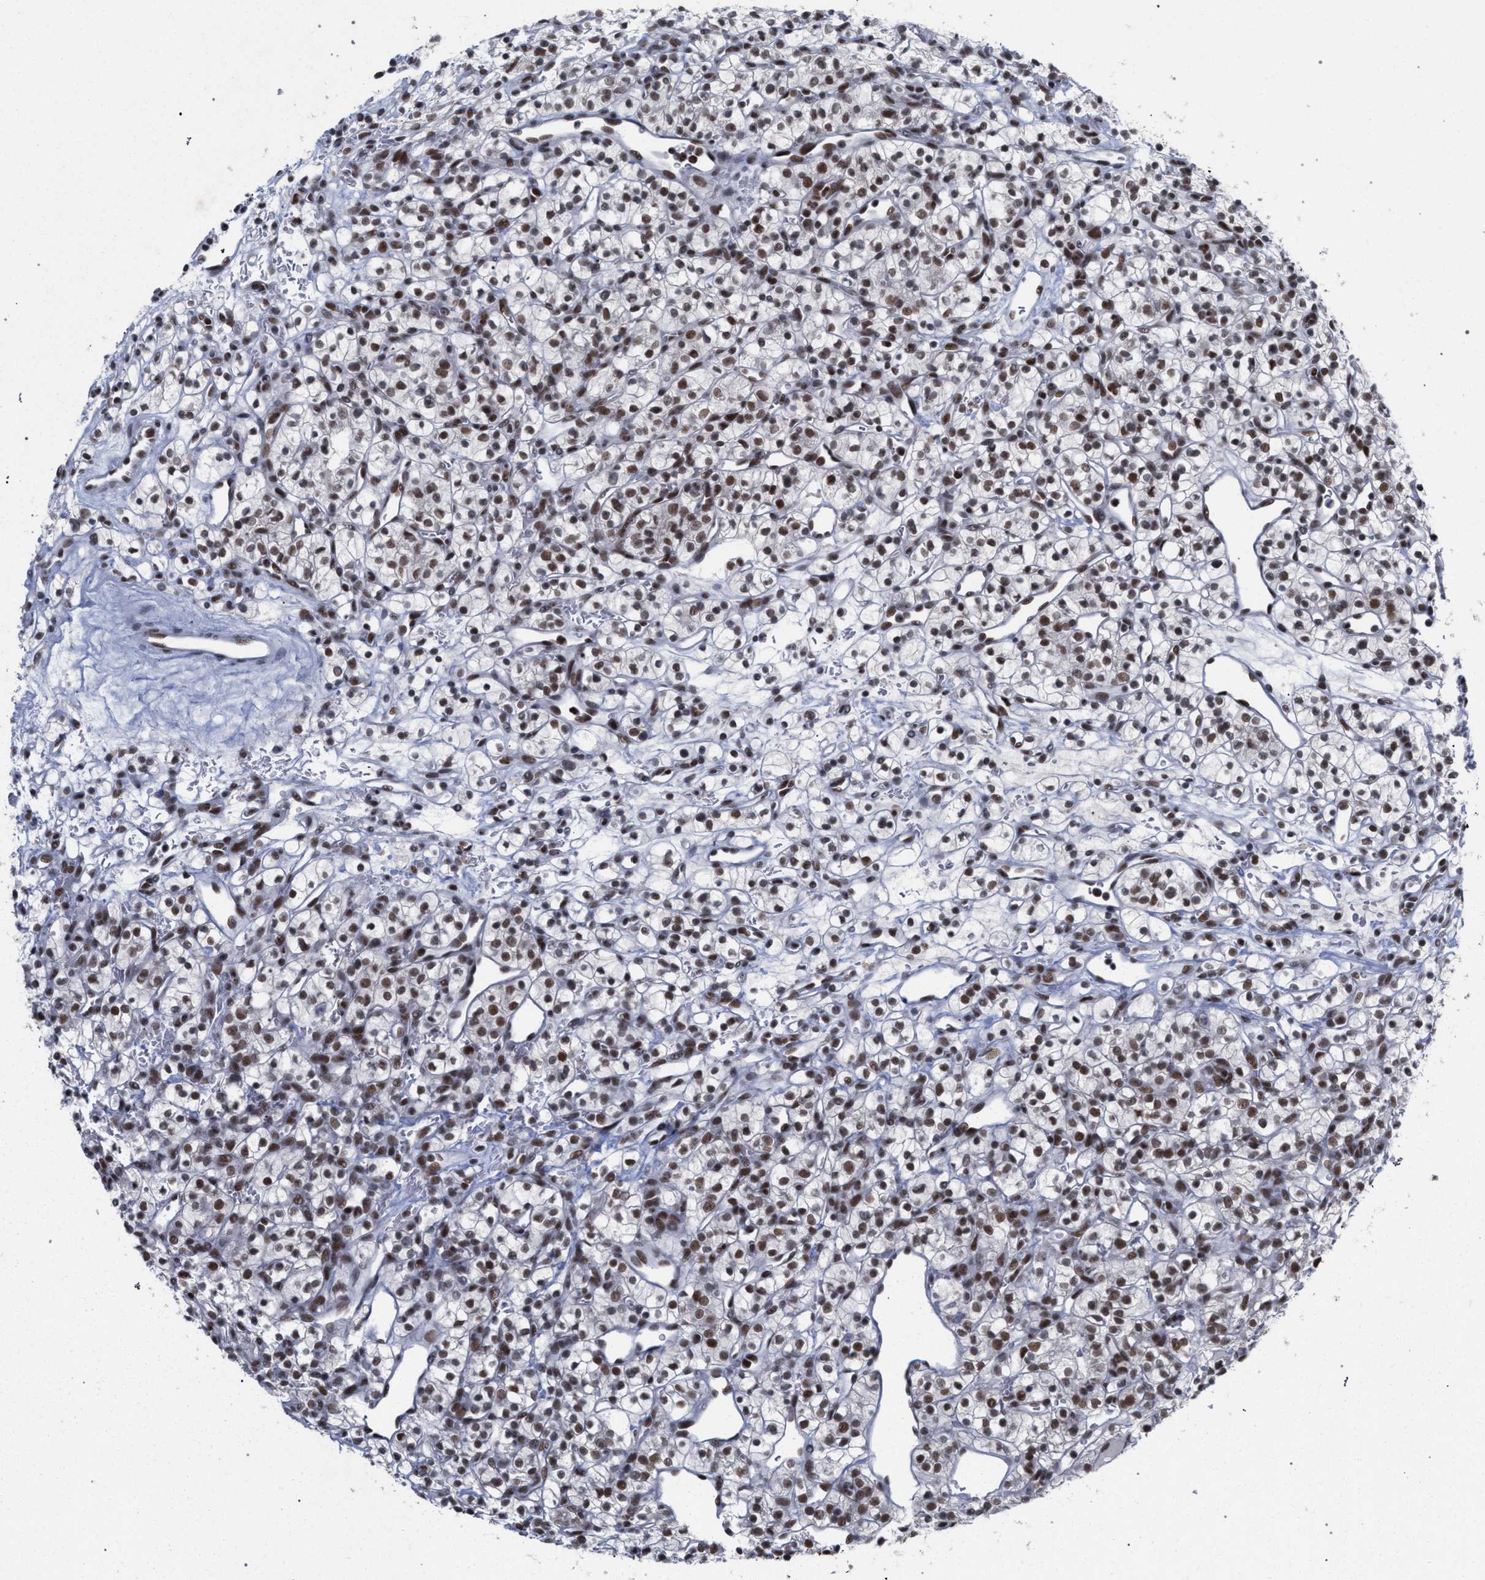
{"staining": {"intensity": "moderate", "quantity": ">75%", "location": "nuclear"}, "tissue": "renal cancer", "cell_type": "Tumor cells", "image_type": "cancer", "snomed": [{"axis": "morphology", "description": "Adenocarcinoma, NOS"}, {"axis": "topography", "description": "Kidney"}], "caption": "A micrograph of renal cancer (adenocarcinoma) stained for a protein displays moderate nuclear brown staining in tumor cells.", "gene": "SCAF4", "patient": {"sex": "female", "age": 57}}